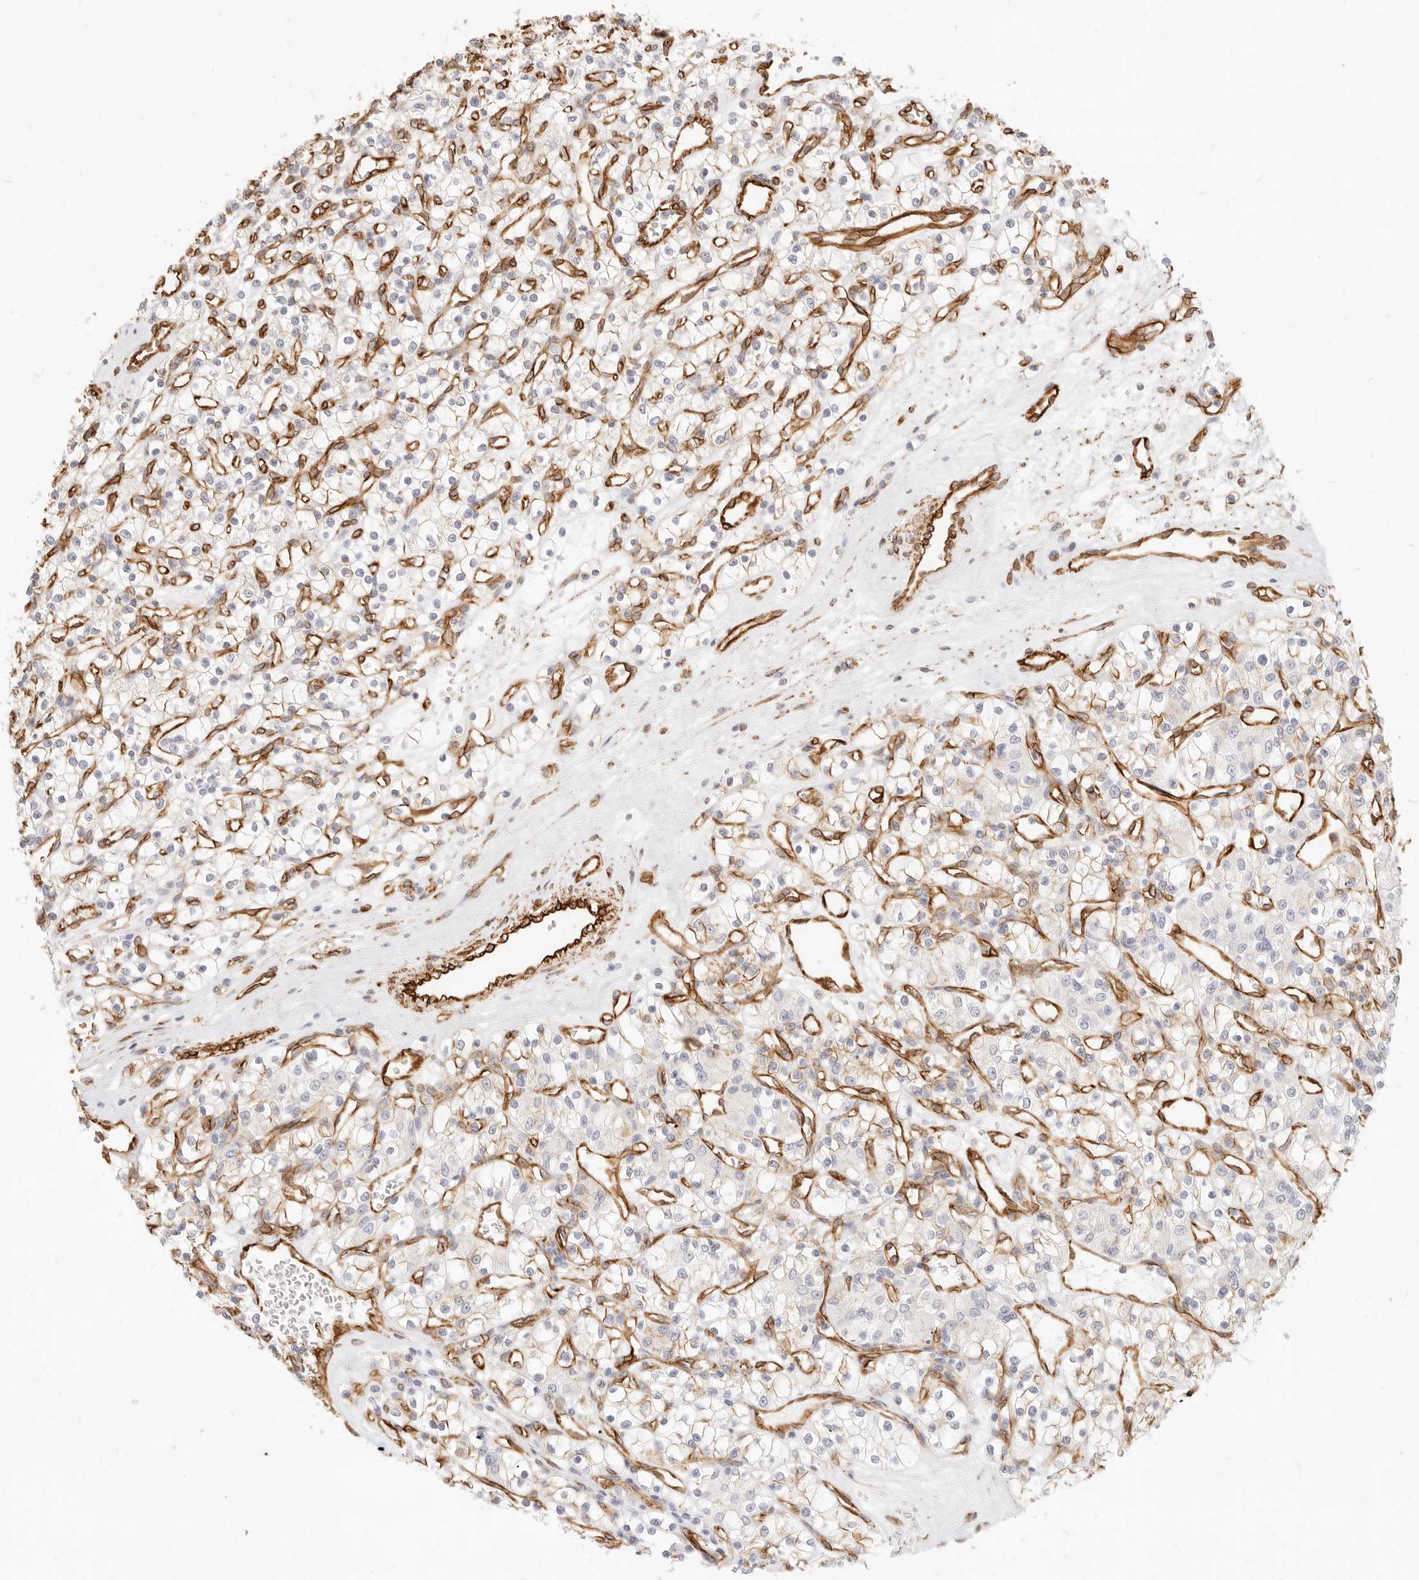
{"staining": {"intensity": "negative", "quantity": "none", "location": "none"}, "tissue": "renal cancer", "cell_type": "Tumor cells", "image_type": "cancer", "snomed": [{"axis": "morphology", "description": "Adenocarcinoma, NOS"}, {"axis": "topography", "description": "Kidney"}], "caption": "Tumor cells are negative for protein expression in human renal cancer (adenocarcinoma). The staining was performed using DAB to visualize the protein expression in brown, while the nuclei were stained in blue with hematoxylin (Magnification: 20x).", "gene": "NUS1", "patient": {"sex": "female", "age": 59}}